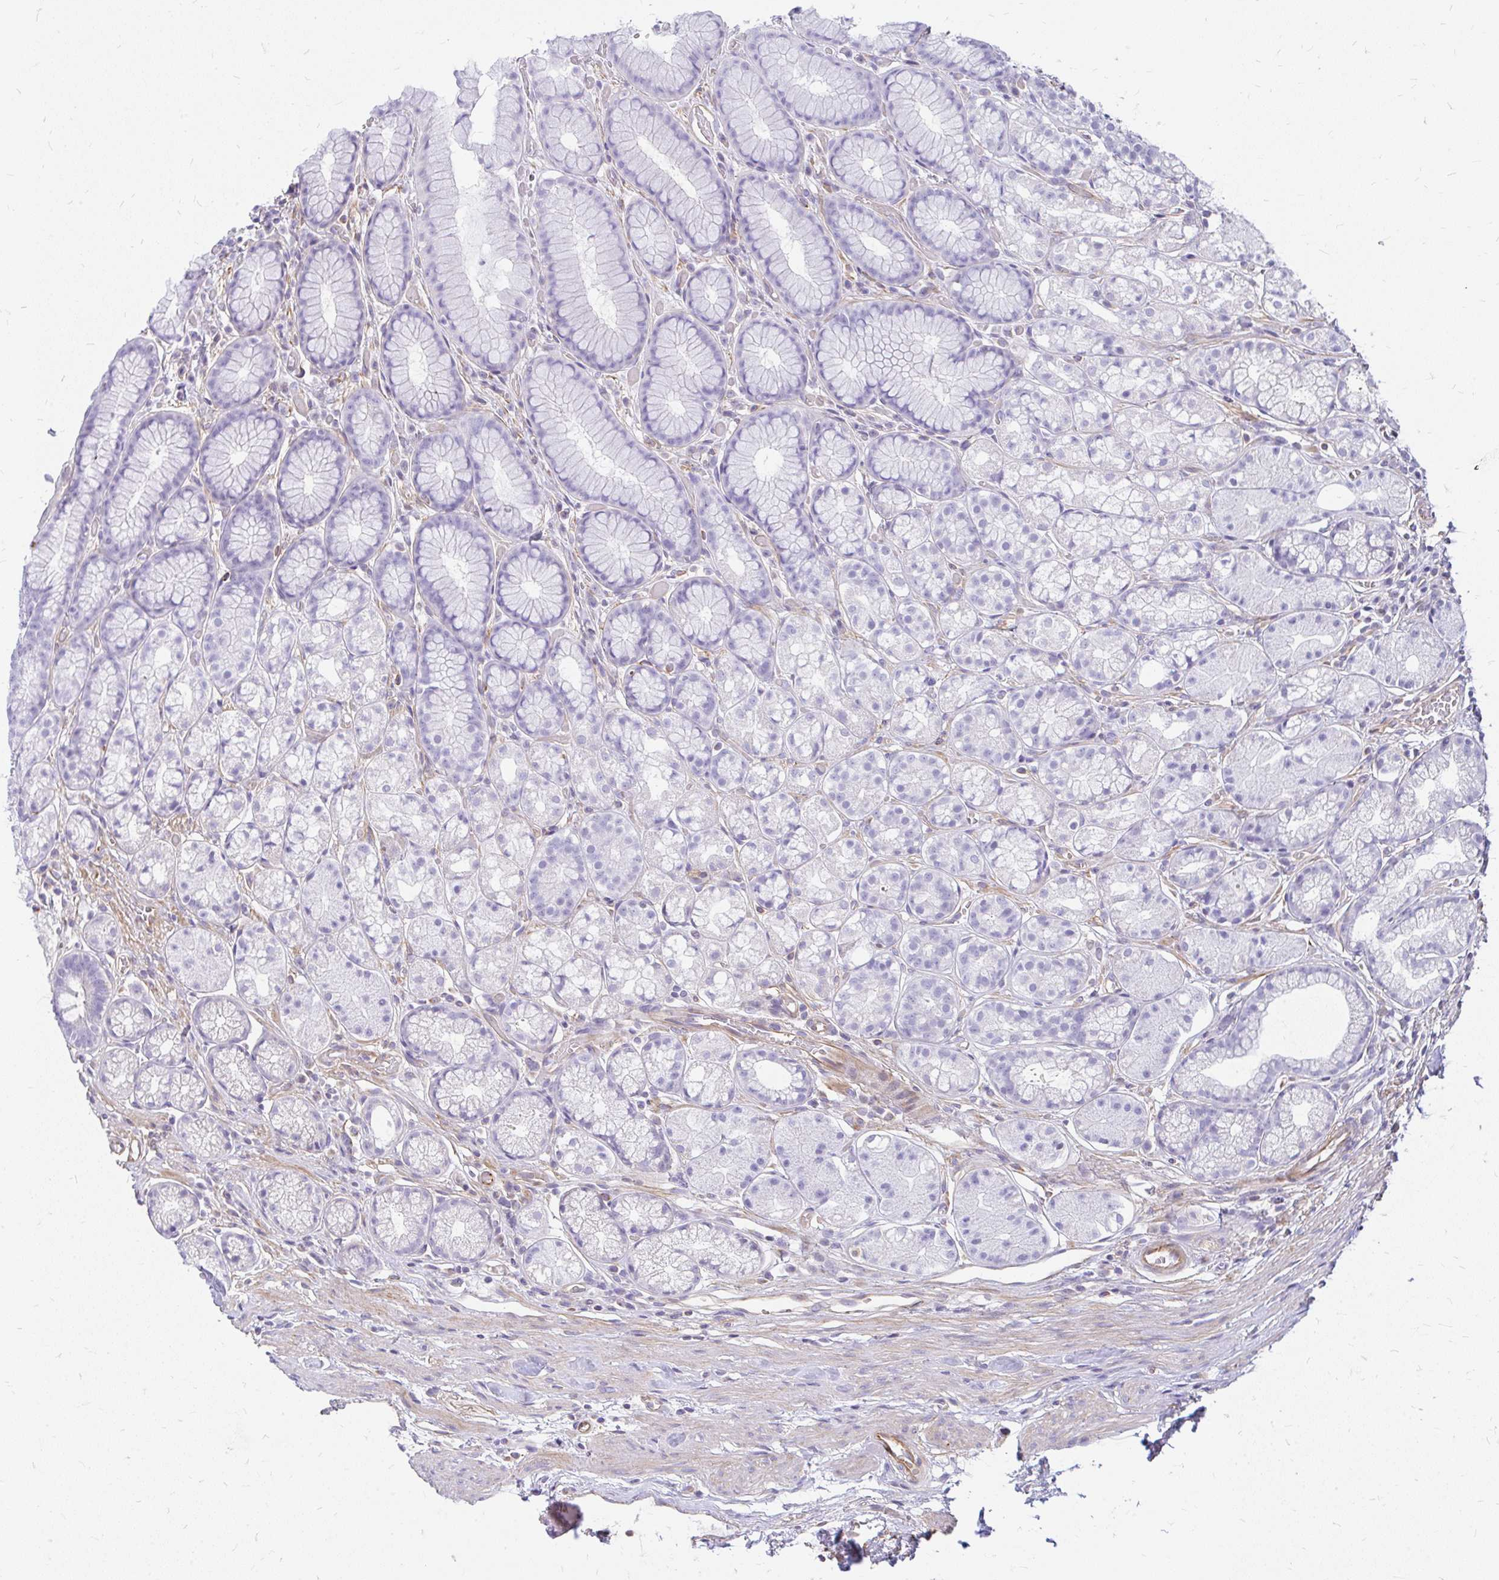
{"staining": {"intensity": "negative", "quantity": "none", "location": "none"}, "tissue": "stomach", "cell_type": "Glandular cells", "image_type": "normal", "snomed": [{"axis": "morphology", "description": "Normal tissue, NOS"}, {"axis": "topography", "description": "Smooth muscle"}, {"axis": "topography", "description": "Stomach"}], "caption": "Micrograph shows no protein expression in glandular cells of benign stomach.", "gene": "FAM83C", "patient": {"sex": "male", "age": 70}}